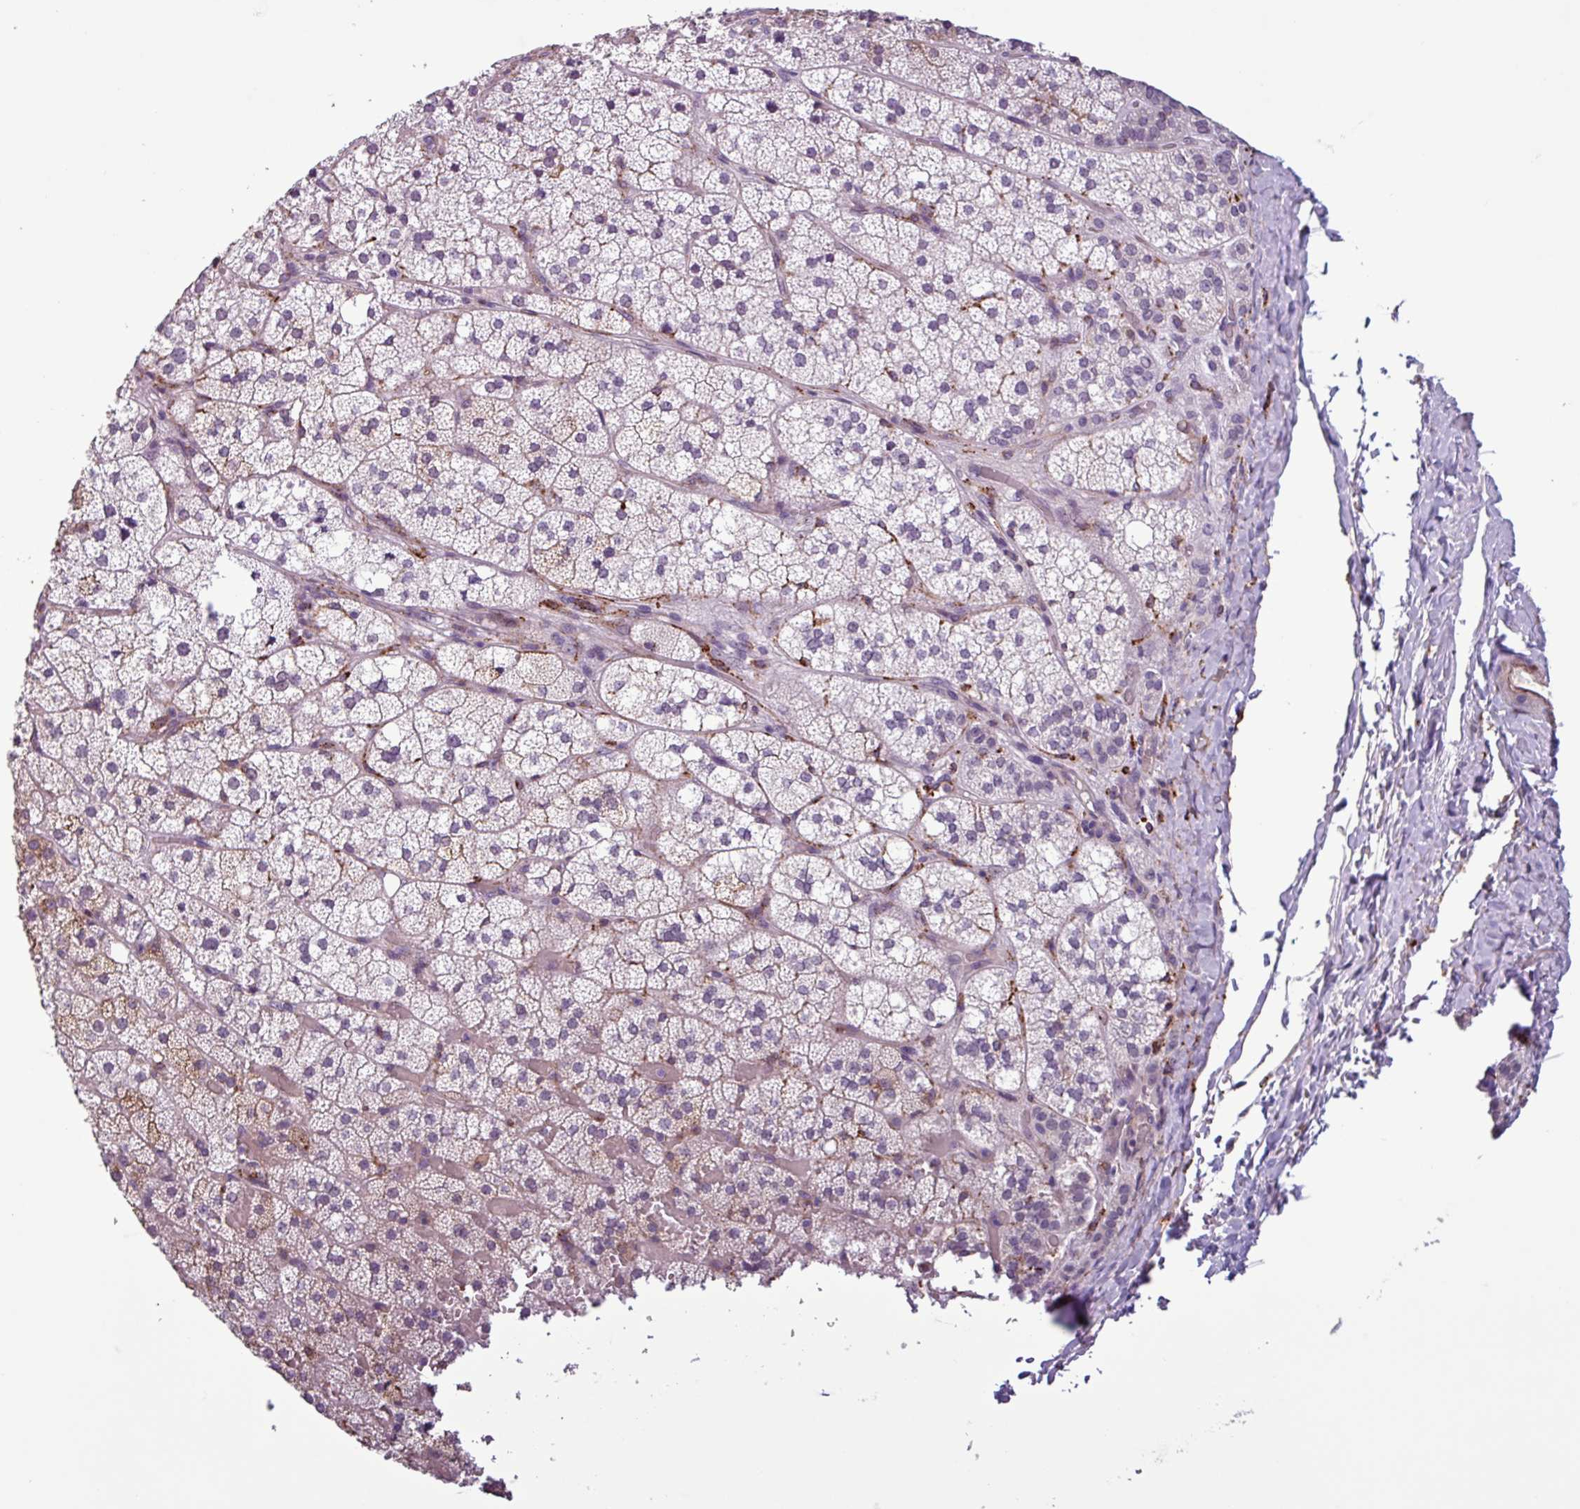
{"staining": {"intensity": "weak", "quantity": "<25%", "location": "cytoplasmic/membranous"}, "tissue": "adrenal gland", "cell_type": "Glandular cells", "image_type": "normal", "snomed": [{"axis": "morphology", "description": "Normal tissue, NOS"}, {"axis": "topography", "description": "Adrenal gland"}], "caption": "This is an IHC image of benign adrenal gland. There is no staining in glandular cells.", "gene": "C9orf24", "patient": {"sex": "male", "age": 53}}